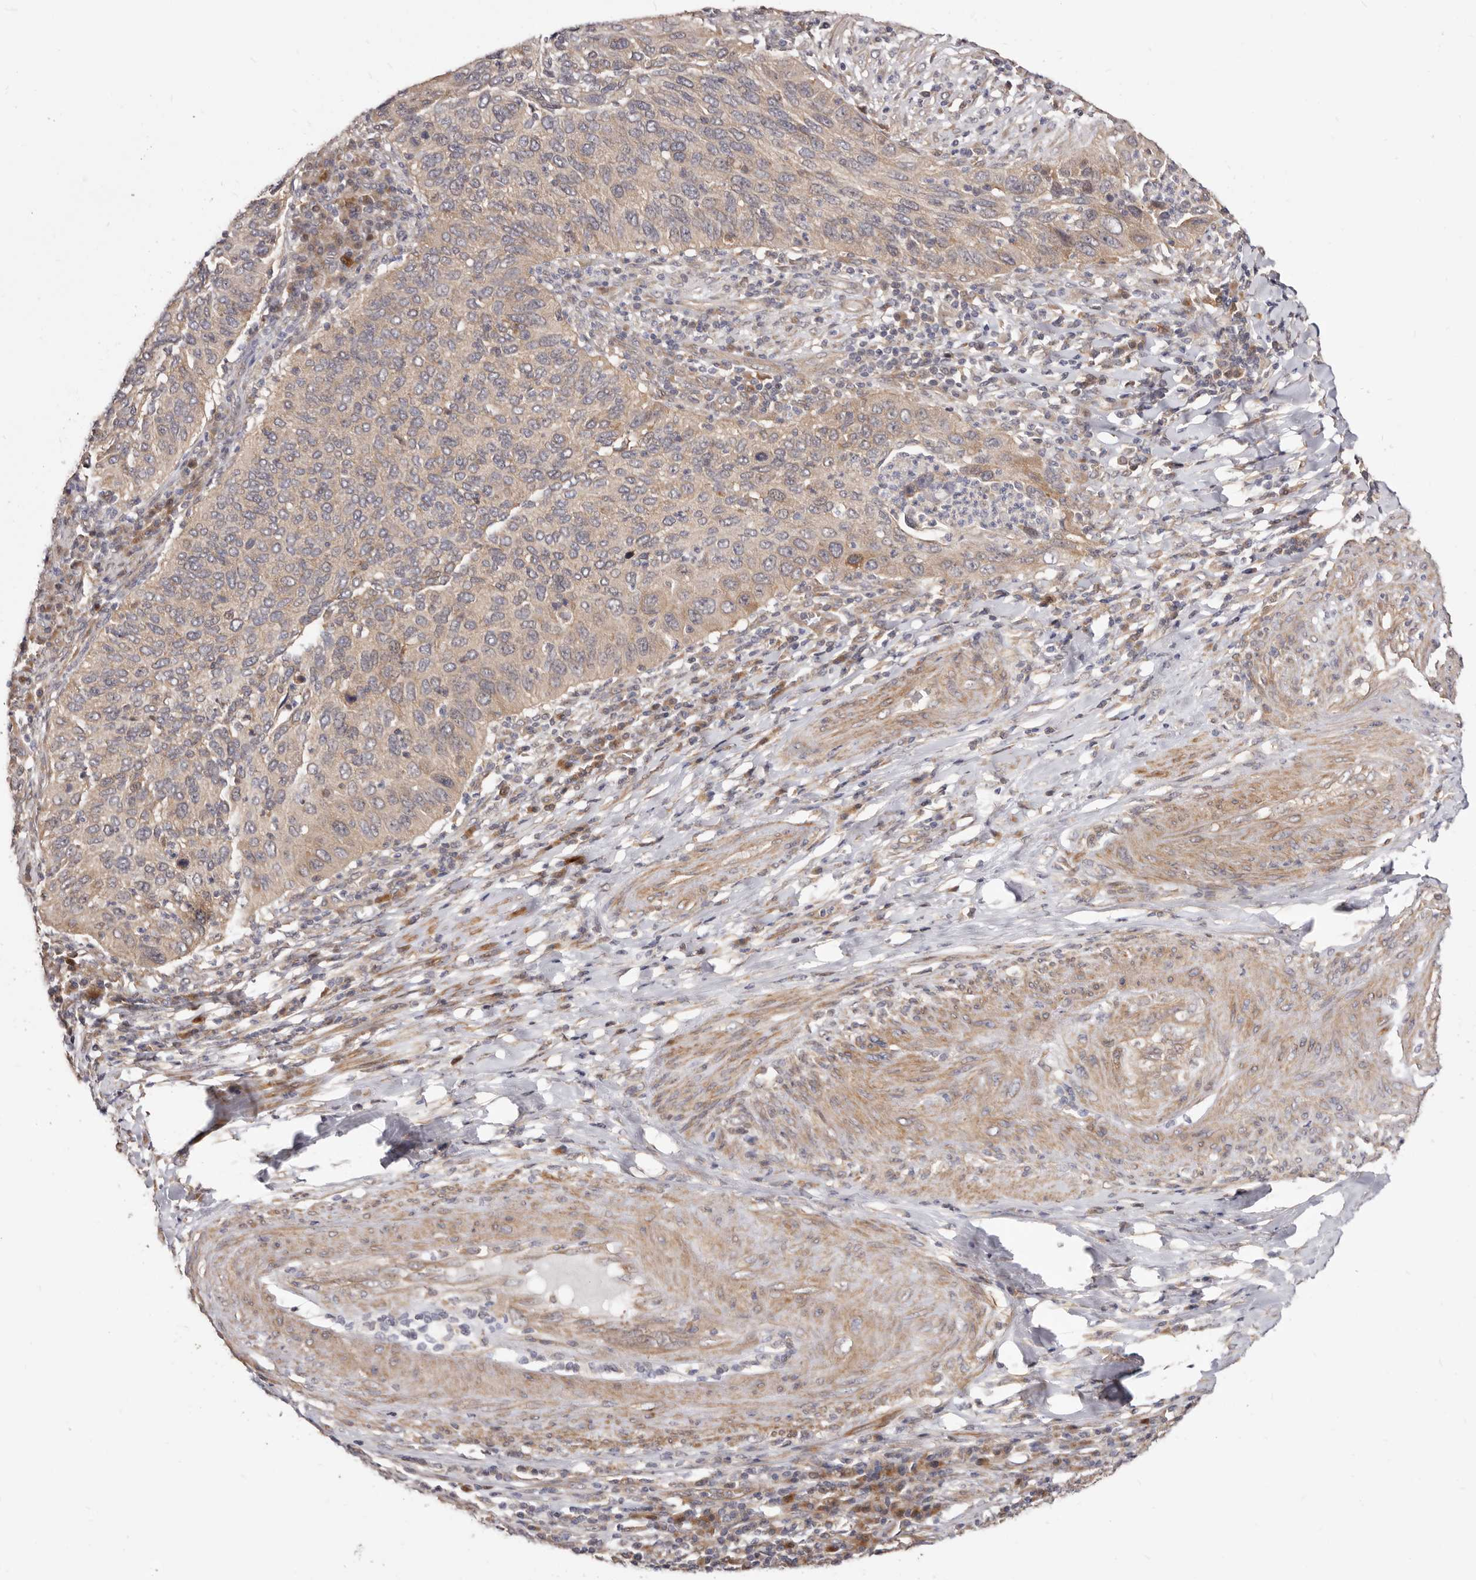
{"staining": {"intensity": "weak", "quantity": "<25%", "location": "cytoplasmic/membranous"}, "tissue": "cervical cancer", "cell_type": "Tumor cells", "image_type": "cancer", "snomed": [{"axis": "morphology", "description": "Squamous cell carcinoma, NOS"}, {"axis": "topography", "description": "Cervix"}], "caption": "This micrograph is of cervical cancer (squamous cell carcinoma) stained with immunohistochemistry (IHC) to label a protein in brown with the nuclei are counter-stained blue. There is no expression in tumor cells. The staining was performed using DAB (3,3'-diaminobenzidine) to visualize the protein expression in brown, while the nuclei were stained in blue with hematoxylin (Magnification: 20x).", "gene": "GPATCH4", "patient": {"sex": "female", "age": 38}}